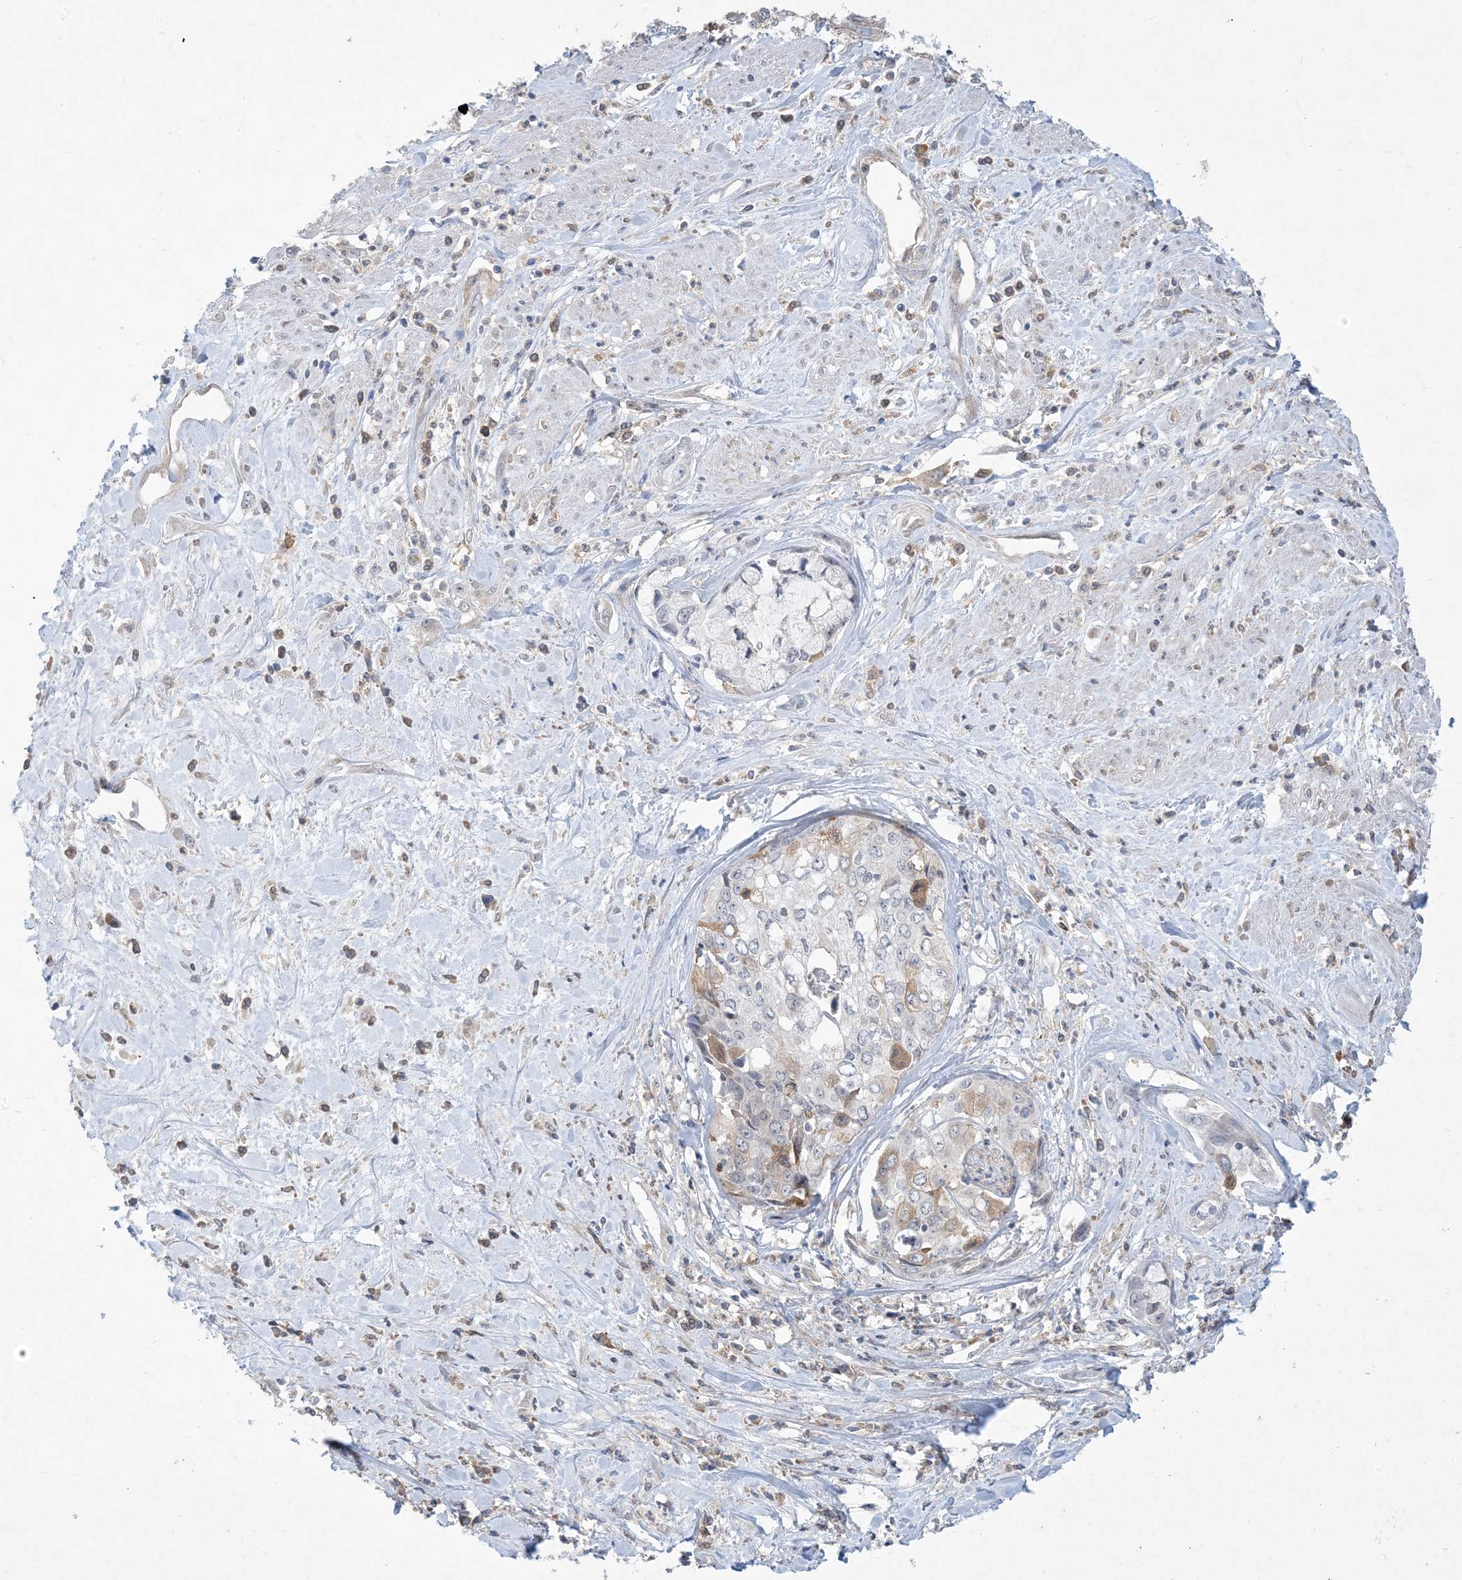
{"staining": {"intensity": "negative", "quantity": "none", "location": "none"}, "tissue": "cervical cancer", "cell_type": "Tumor cells", "image_type": "cancer", "snomed": [{"axis": "morphology", "description": "Squamous cell carcinoma, NOS"}, {"axis": "topography", "description": "Cervix"}], "caption": "Human cervical cancer stained for a protein using immunohistochemistry (IHC) displays no positivity in tumor cells.", "gene": "AOC1", "patient": {"sex": "female", "age": 31}}